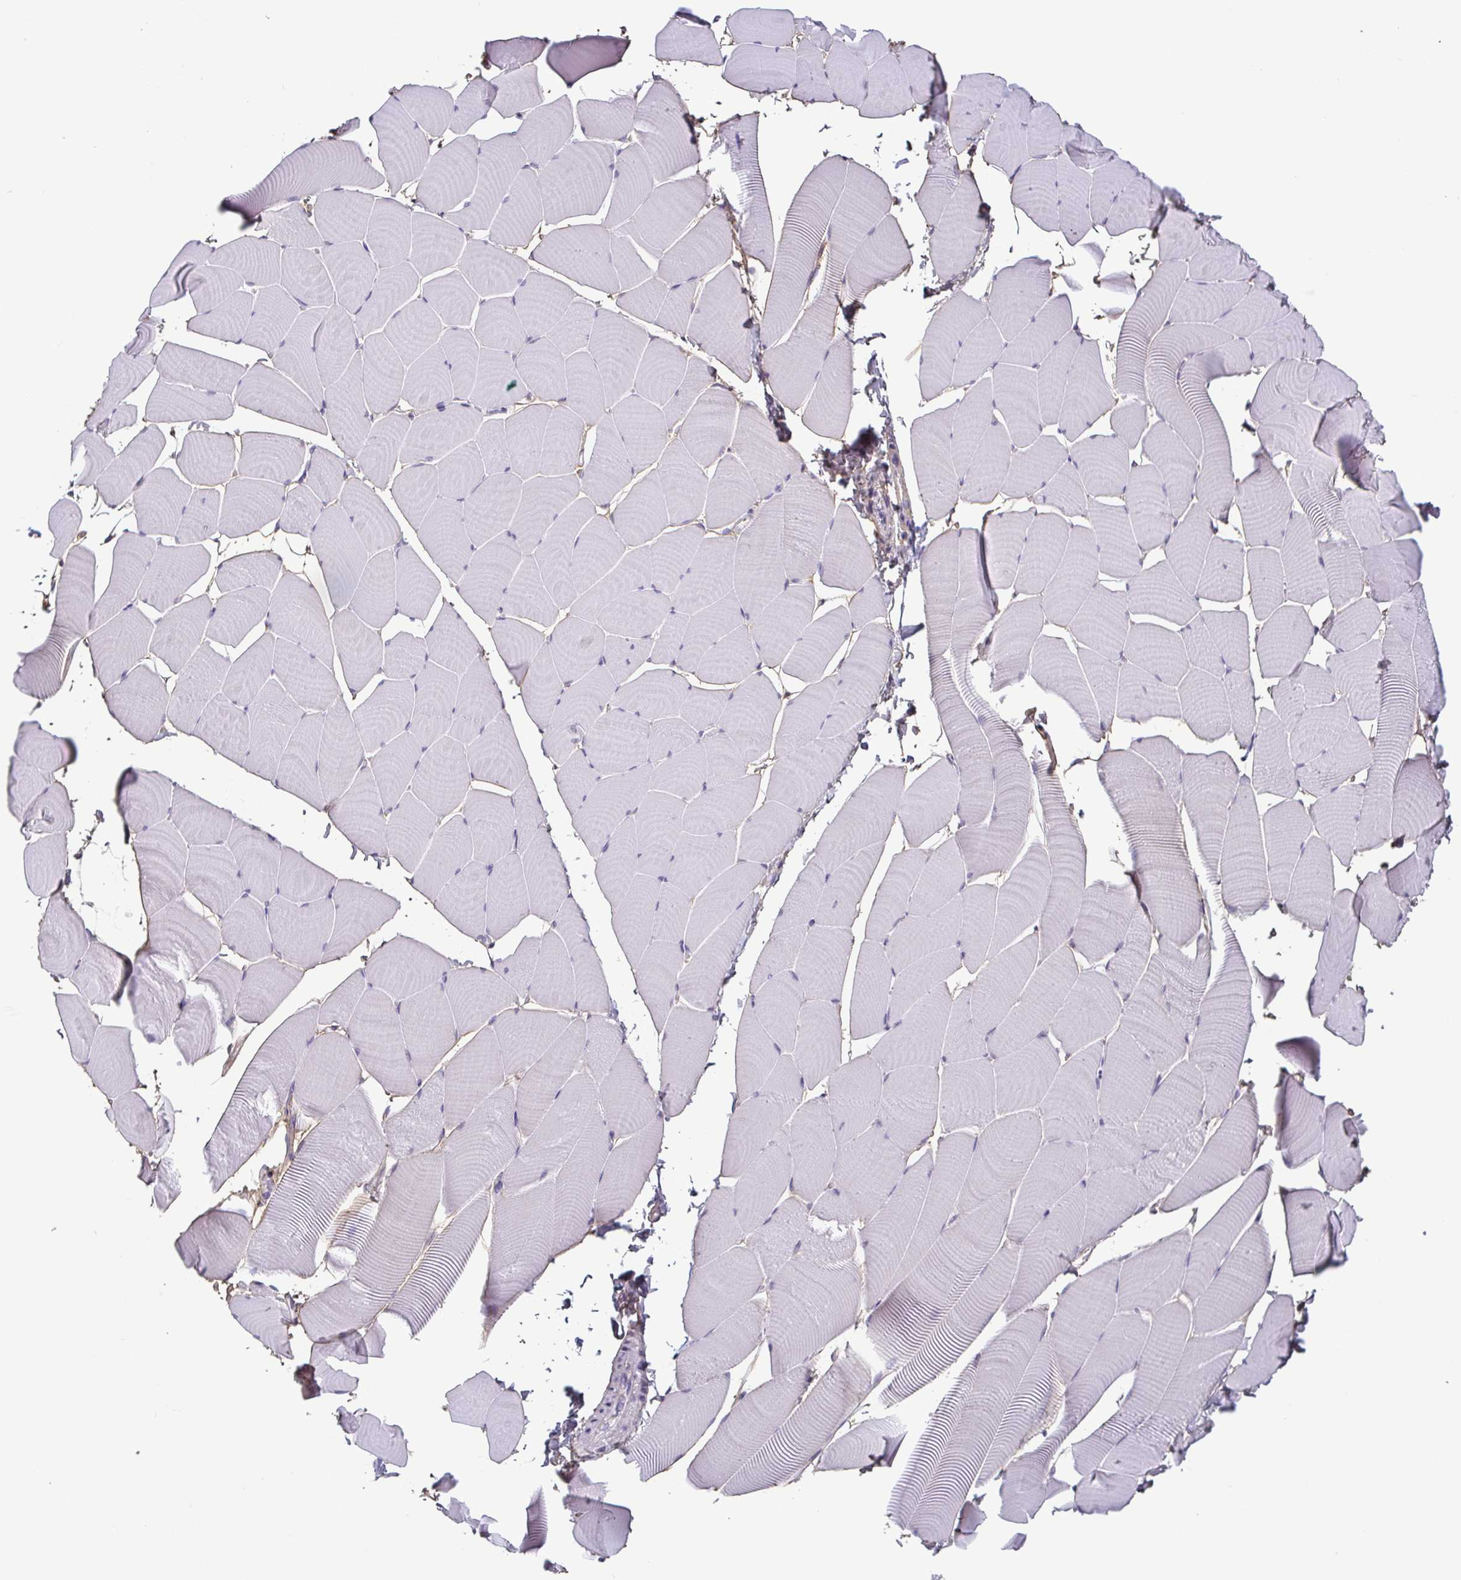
{"staining": {"intensity": "negative", "quantity": "none", "location": "none"}, "tissue": "skeletal muscle", "cell_type": "Myocytes", "image_type": "normal", "snomed": [{"axis": "morphology", "description": "Normal tissue, NOS"}, {"axis": "topography", "description": "Skeletal muscle"}], "caption": "Immunohistochemical staining of benign human skeletal muscle displays no significant expression in myocytes. (DAB (3,3'-diaminobenzidine) IHC visualized using brightfield microscopy, high magnification).", "gene": "ECM1", "patient": {"sex": "male", "age": 25}}